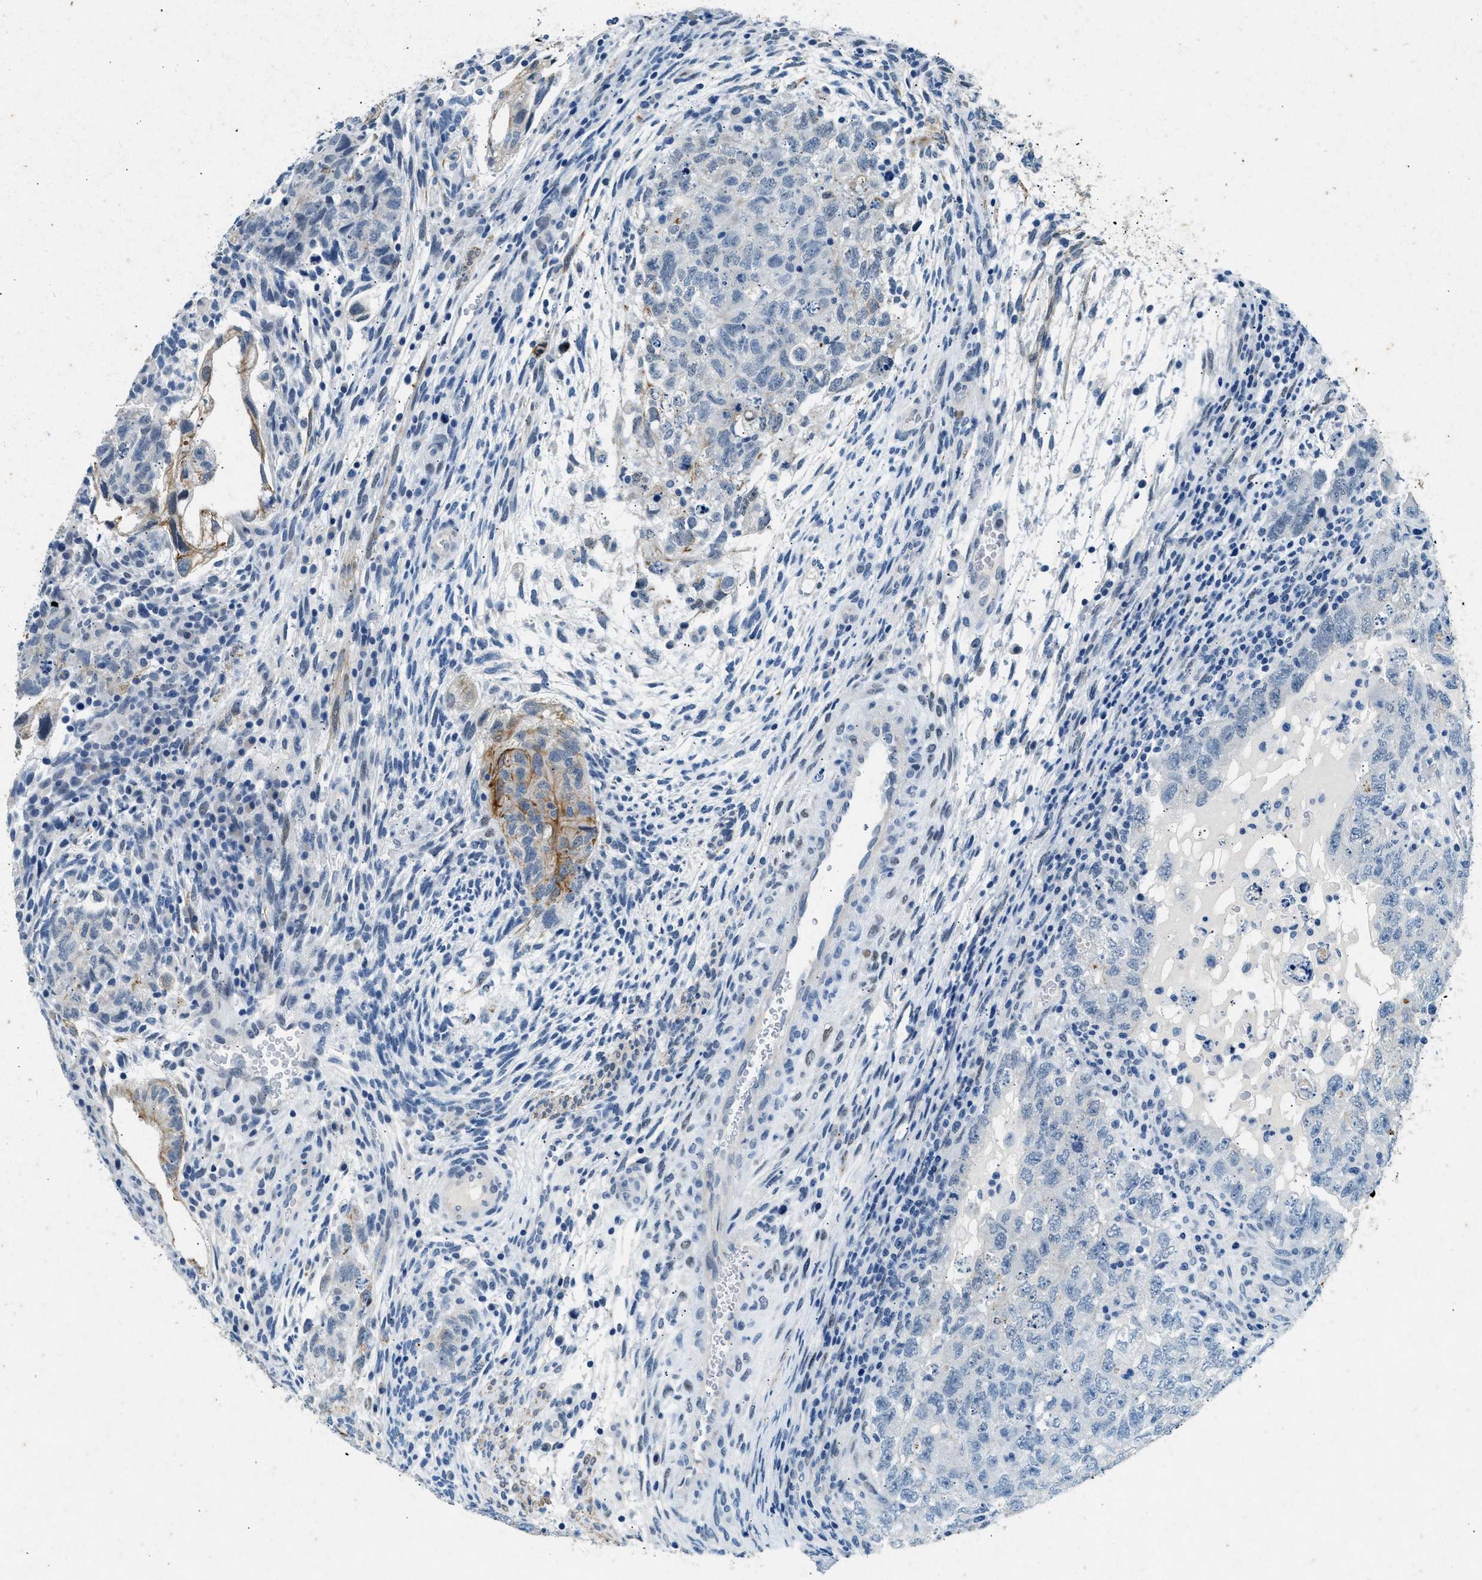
{"staining": {"intensity": "weak", "quantity": "<25%", "location": "cytoplasmic/membranous"}, "tissue": "testis cancer", "cell_type": "Tumor cells", "image_type": "cancer", "snomed": [{"axis": "morphology", "description": "Carcinoma, Embryonal, NOS"}, {"axis": "topography", "description": "Testis"}], "caption": "Immunohistochemistry histopathology image of neoplastic tissue: human embryonal carcinoma (testis) stained with DAB reveals no significant protein expression in tumor cells.", "gene": "CFAP20", "patient": {"sex": "male", "age": 36}}